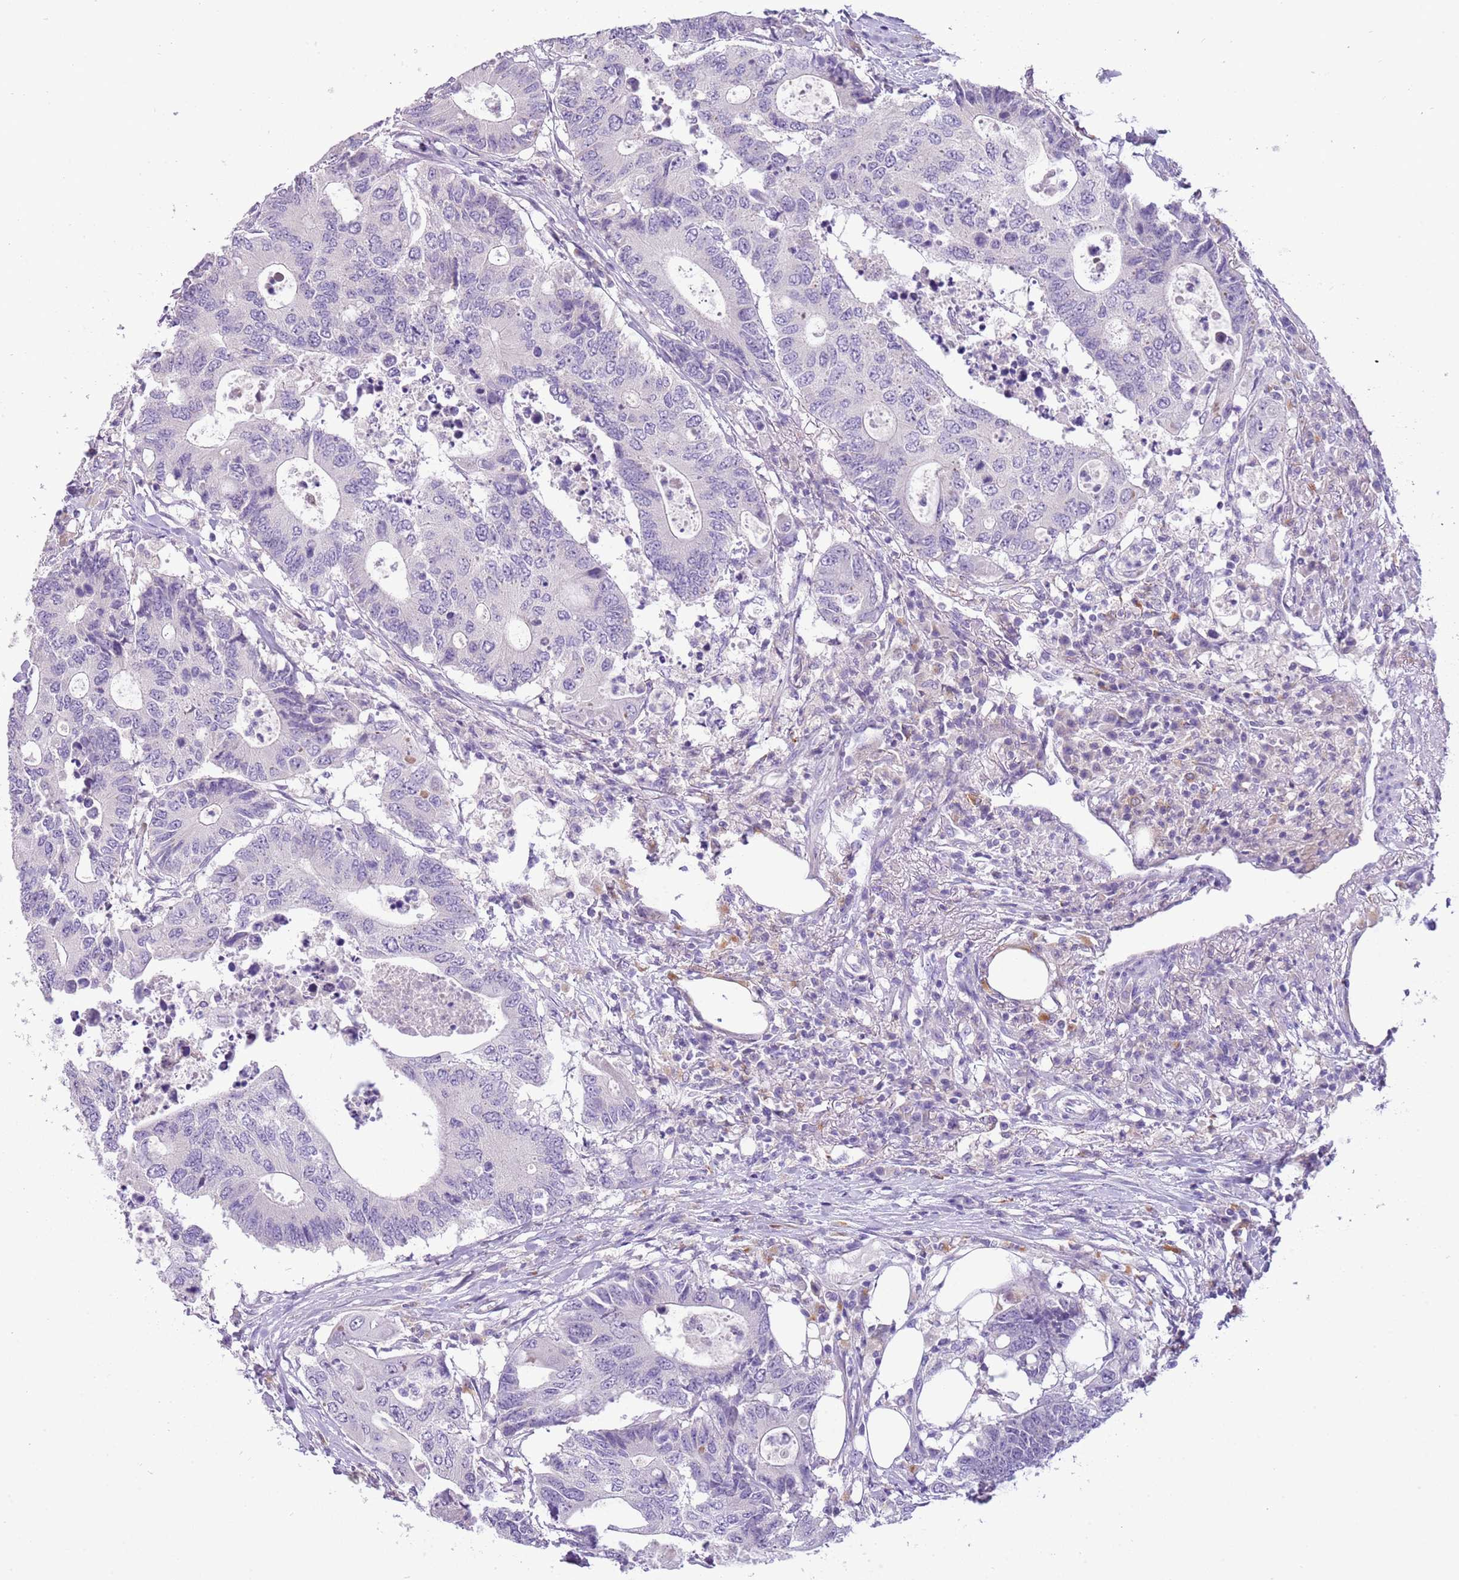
{"staining": {"intensity": "negative", "quantity": "none", "location": "none"}, "tissue": "colorectal cancer", "cell_type": "Tumor cells", "image_type": "cancer", "snomed": [{"axis": "morphology", "description": "Adenocarcinoma, NOS"}, {"axis": "topography", "description": "Colon"}], "caption": "Protein analysis of colorectal adenocarcinoma reveals no significant staining in tumor cells.", "gene": "SCAMP5", "patient": {"sex": "male", "age": 71}}